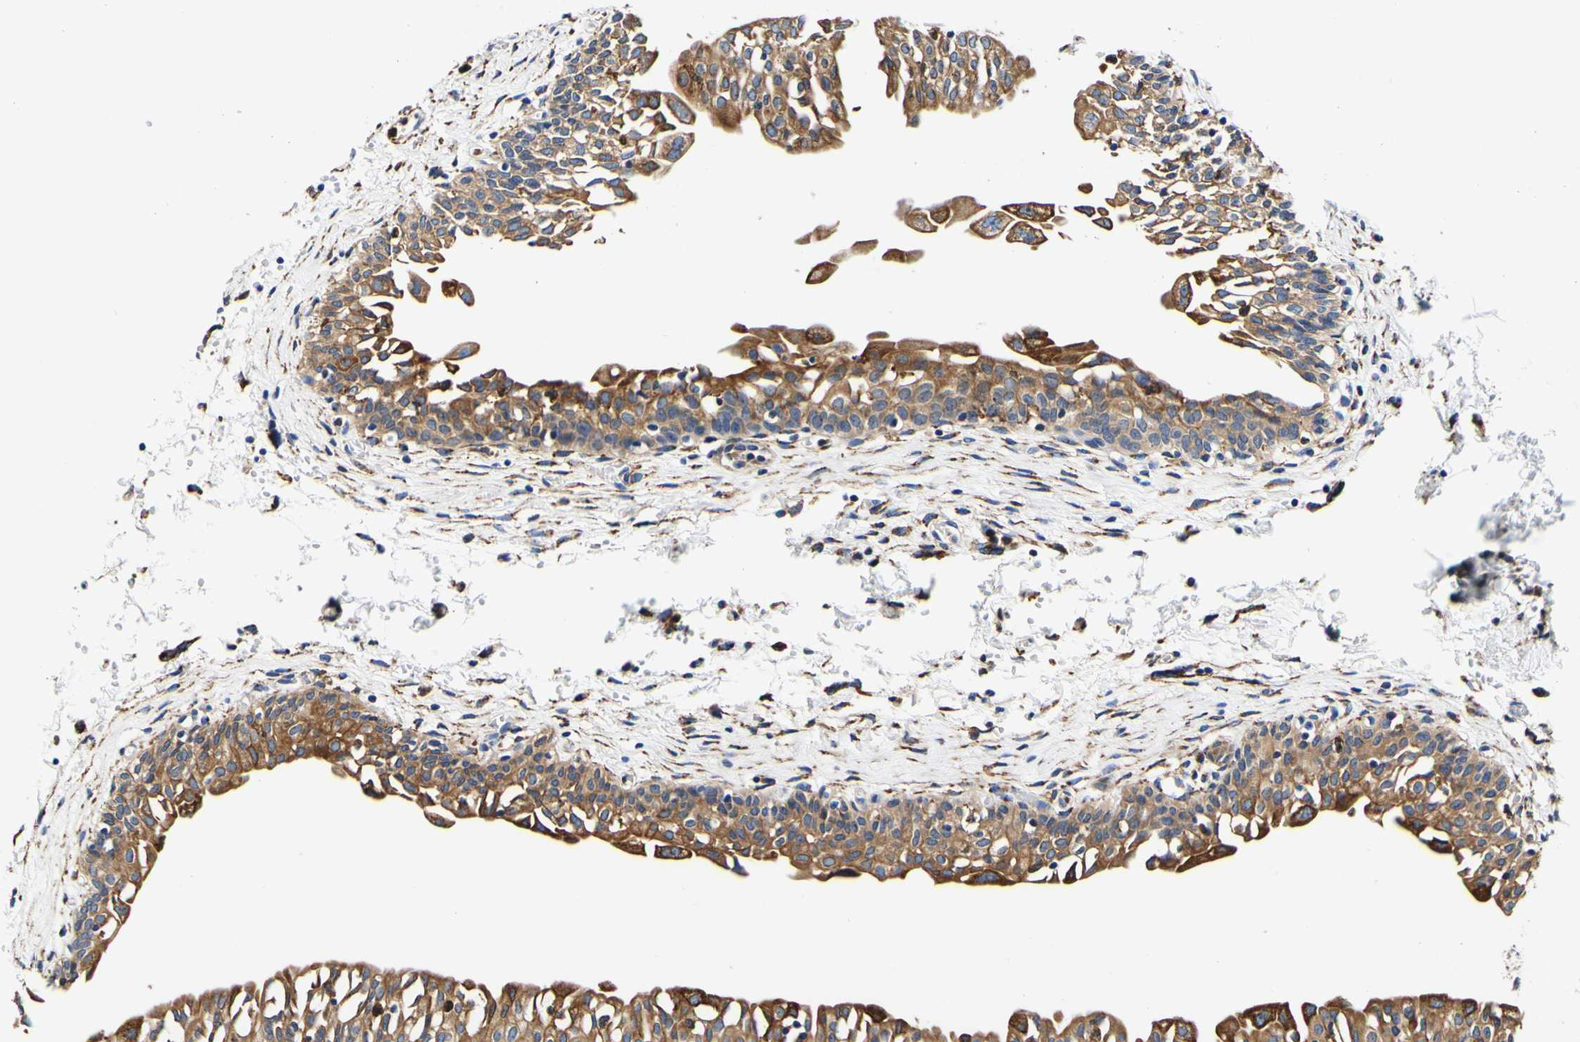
{"staining": {"intensity": "moderate", "quantity": ">75%", "location": "cytoplasmic/membranous"}, "tissue": "urinary bladder", "cell_type": "Urothelial cells", "image_type": "normal", "snomed": [{"axis": "morphology", "description": "Normal tissue, NOS"}, {"axis": "topography", "description": "Urinary bladder"}], "caption": "The immunohistochemical stain highlights moderate cytoplasmic/membranous positivity in urothelial cells of benign urinary bladder.", "gene": "P4HB", "patient": {"sex": "male", "age": 55}}